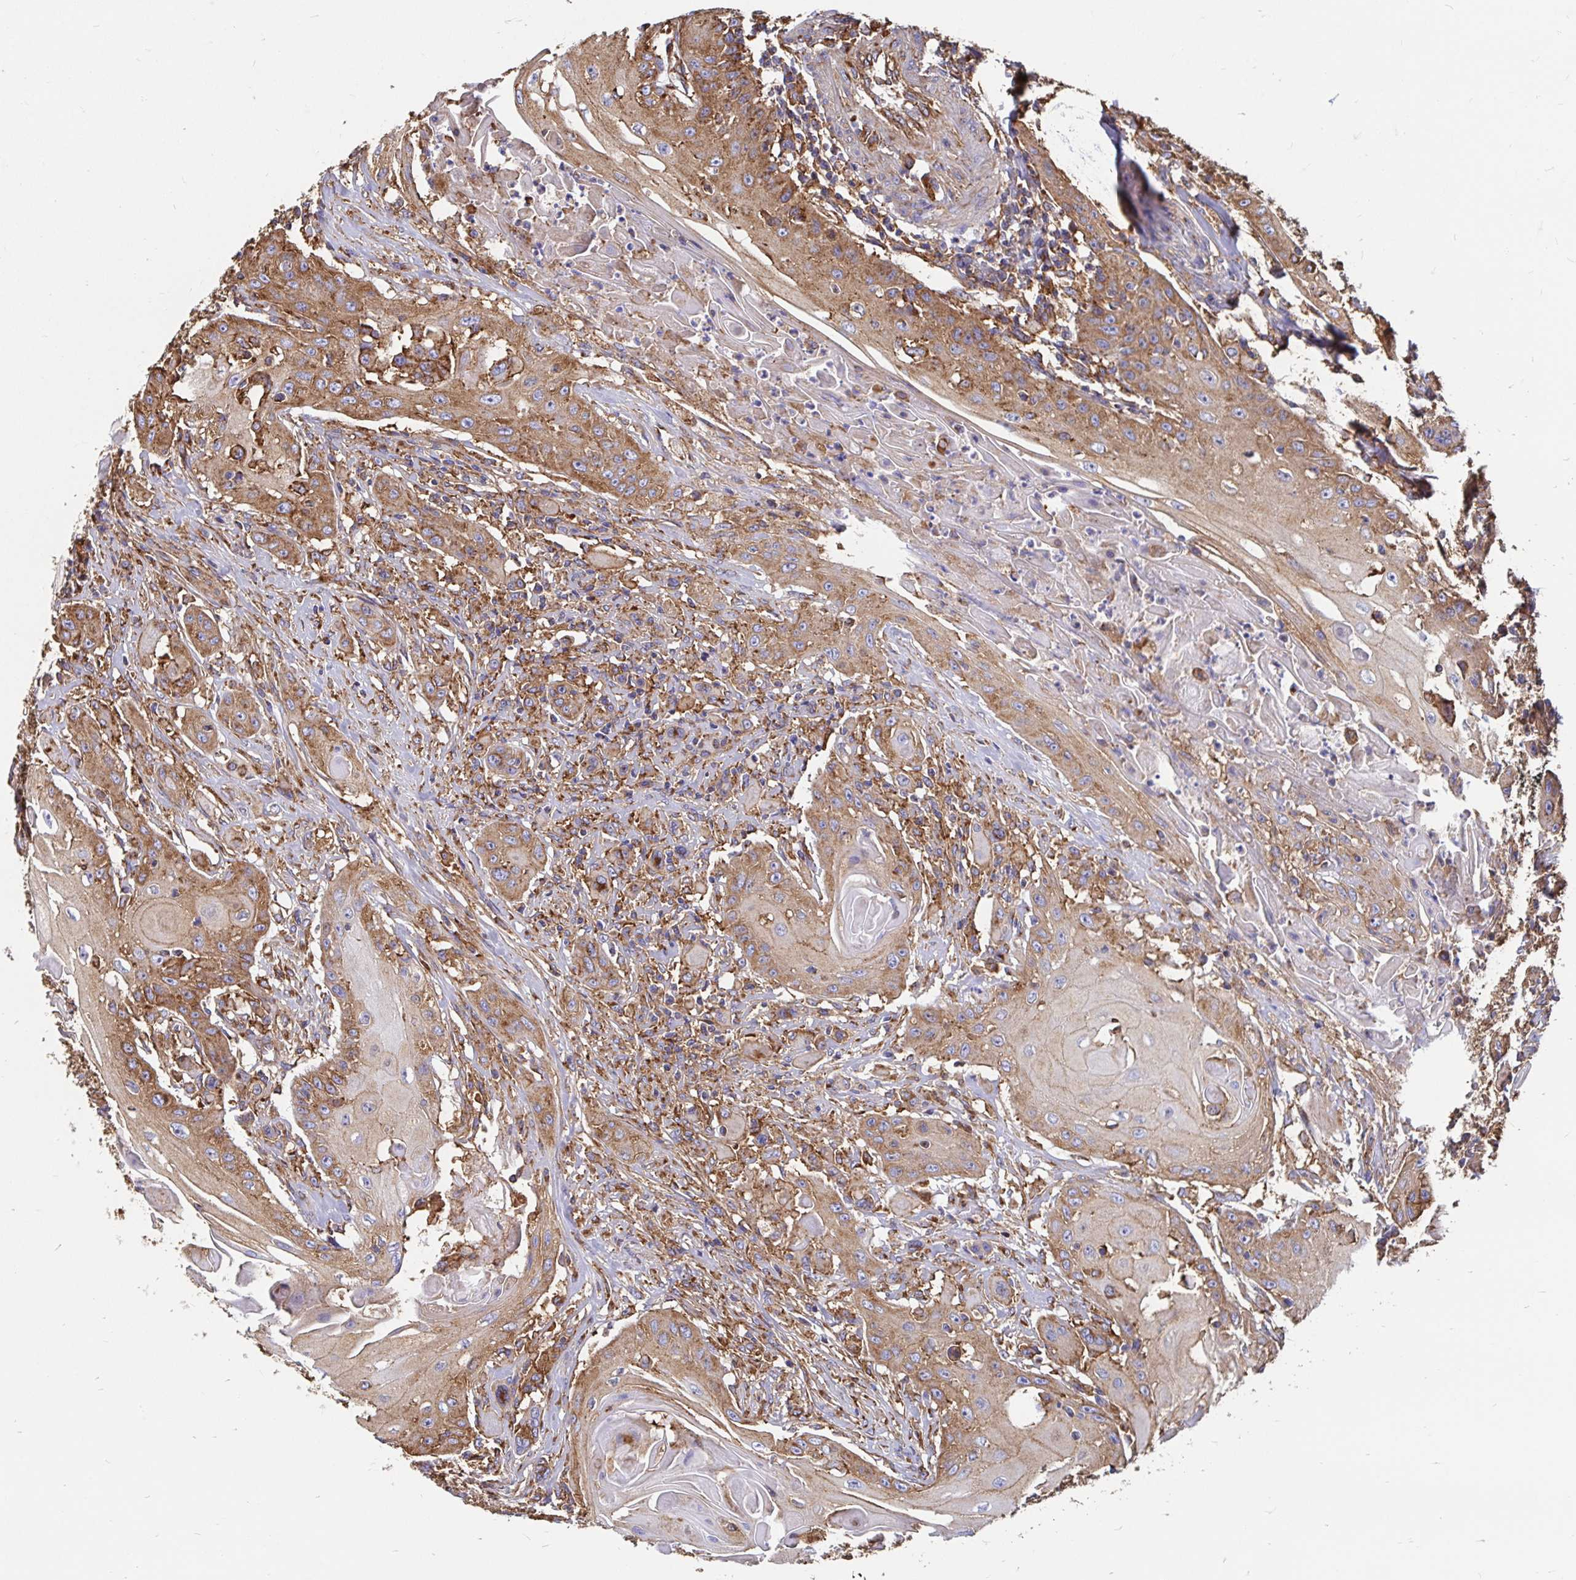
{"staining": {"intensity": "moderate", "quantity": ">75%", "location": "cytoplasmic/membranous"}, "tissue": "head and neck cancer", "cell_type": "Tumor cells", "image_type": "cancer", "snomed": [{"axis": "morphology", "description": "Squamous cell carcinoma, NOS"}, {"axis": "topography", "description": "Oral tissue"}, {"axis": "topography", "description": "Head-Neck"}, {"axis": "topography", "description": "Neck, NOS"}], "caption": "This image displays head and neck squamous cell carcinoma stained with immunohistochemistry (IHC) to label a protein in brown. The cytoplasmic/membranous of tumor cells show moderate positivity for the protein. Nuclei are counter-stained blue.", "gene": "CLTC", "patient": {"sex": "female", "age": 55}}